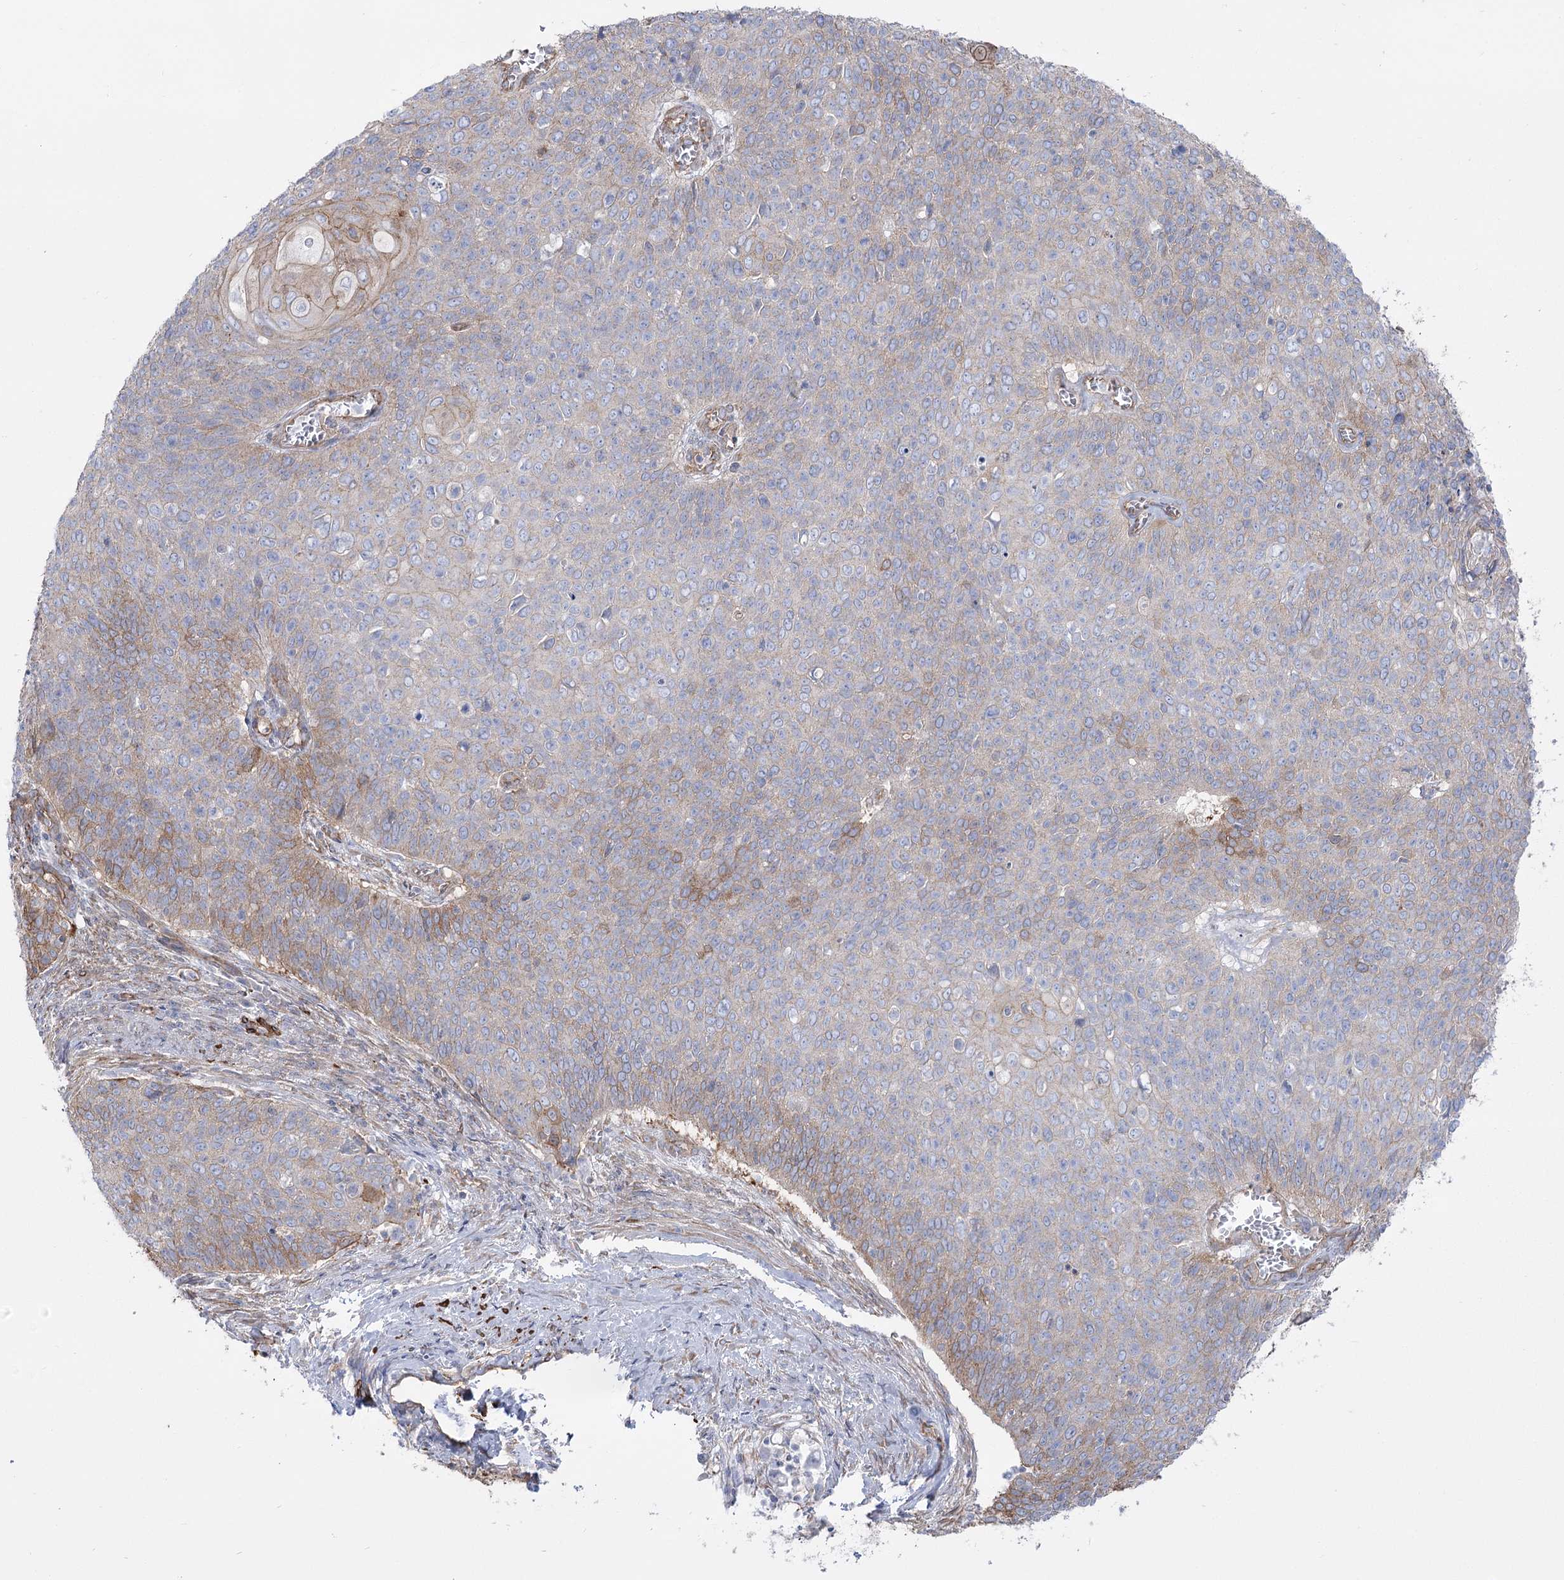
{"staining": {"intensity": "weak", "quantity": "<25%", "location": "cytoplasmic/membranous"}, "tissue": "cervical cancer", "cell_type": "Tumor cells", "image_type": "cancer", "snomed": [{"axis": "morphology", "description": "Squamous cell carcinoma, NOS"}, {"axis": "topography", "description": "Cervix"}], "caption": "Squamous cell carcinoma (cervical) was stained to show a protein in brown. There is no significant expression in tumor cells.", "gene": "PLEKHA5", "patient": {"sex": "female", "age": 39}}